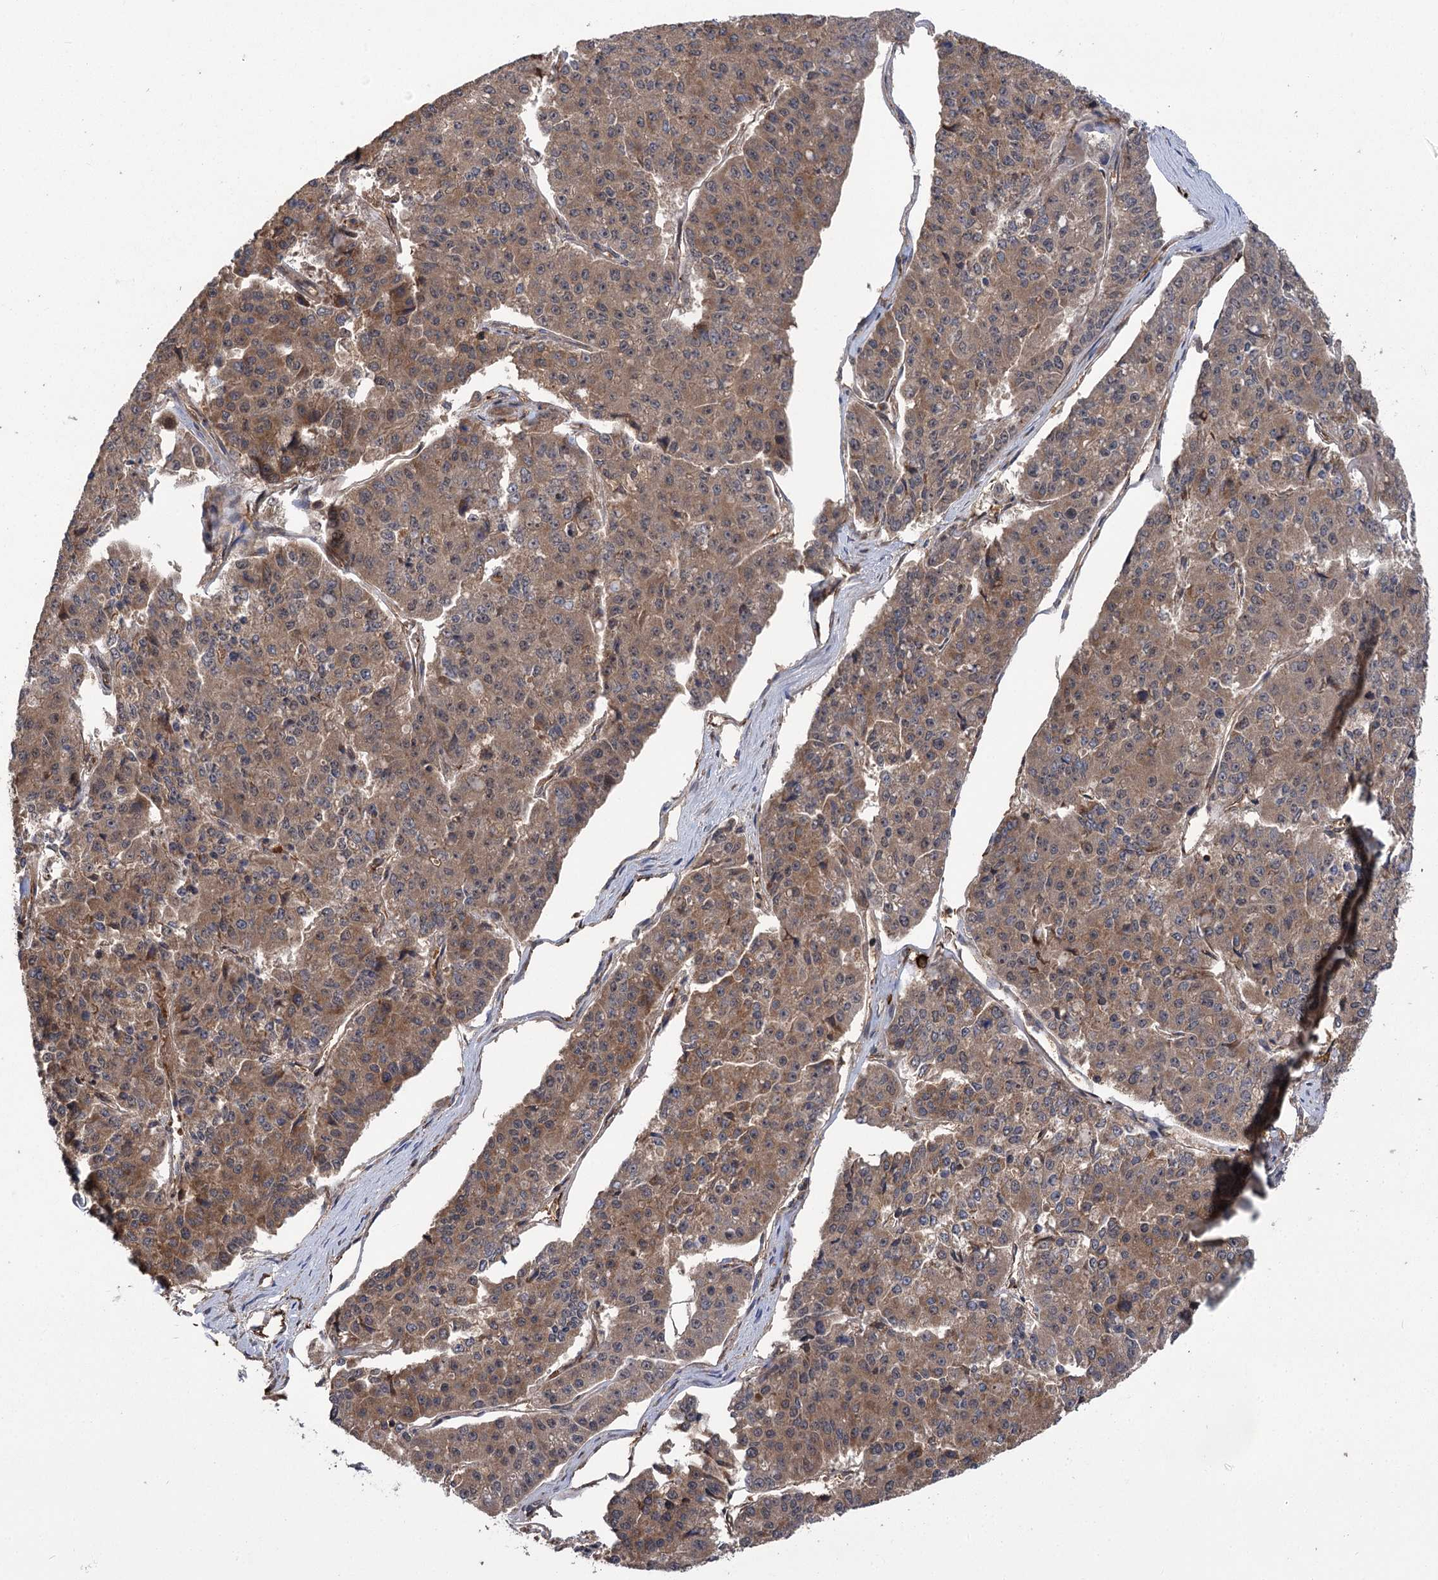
{"staining": {"intensity": "moderate", "quantity": ">75%", "location": "cytoplasmic/membranous"}, "tissue": "pancreatic cancer", "cell_type": "Tumor cells", "image_type": "cancer", "snomed": [{"axis": "morphology", "description": "Adenocarcinoma, NOS"}, {"axis": "topography", "description": "Pancreas"}], "caption": "Adenocarcinoma (pancreatic) stained with DAB (3,3'-diaminobenzidine) immunohistochemistry (IHC) exhibits medium levels of moderate cytoplasmic/membranous positivity in approximately >75% of tumor cells.", "gene": "CARD19", "patient": {"sex": "male", "age": 50}}